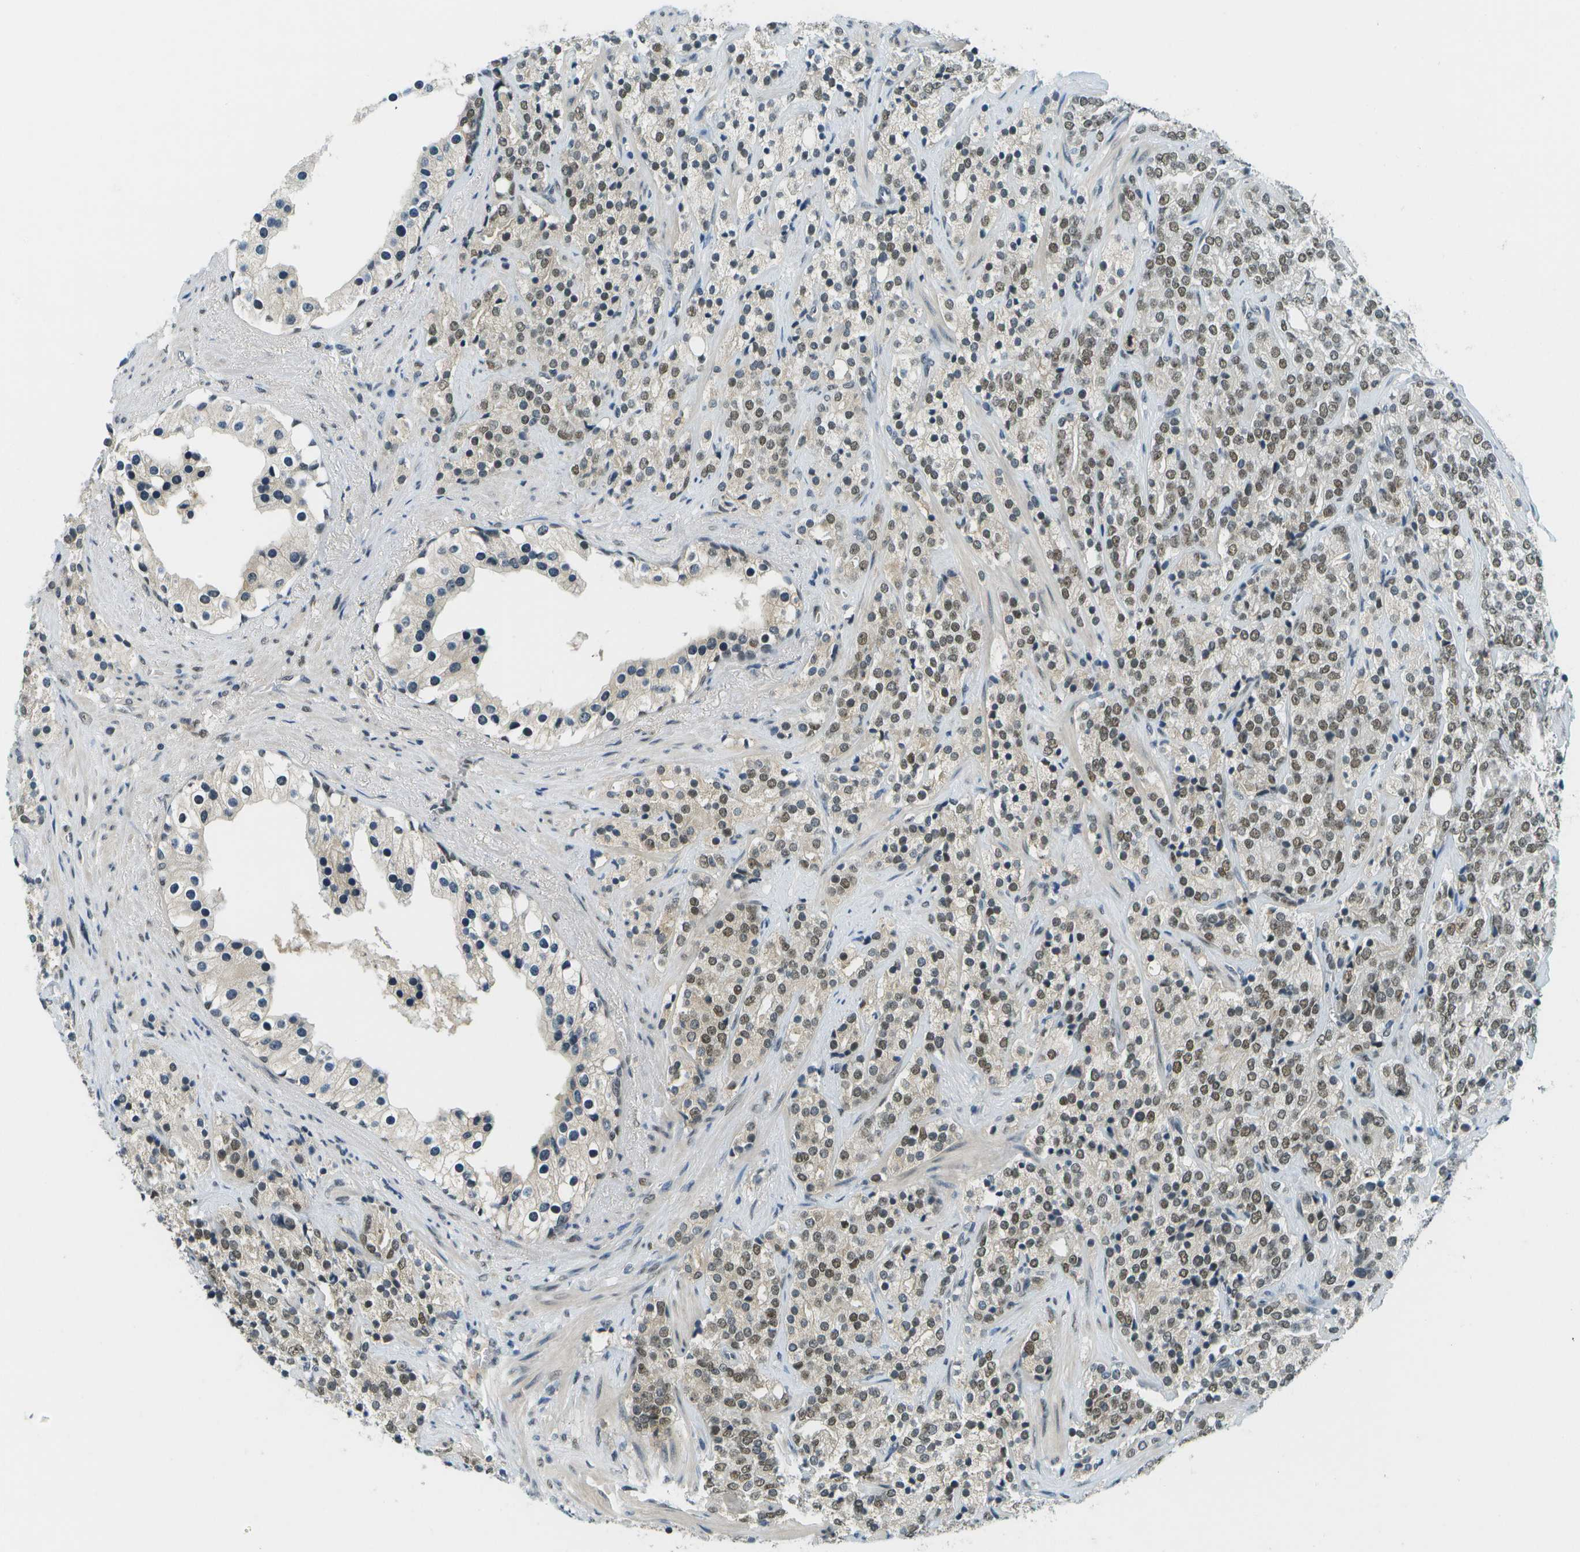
{"staining": {"intensity": "moderate", "quantity": ">75%", "location": "nuclear"}, "tissue": "prostate cancer", "cell_type": "Tumor cells", "image_type": "cancer", "snomed": [{"axis": "morphology", "description": "Adenocarcinoma, High grade"}, {"axis": "topography", "description": "Prostate"}], "caption": "The histopathology image shows immunohistochemical staining of prostate cancer (high-grade adenocarcinoma). There is moderate nuclear staining is seen in approximately >75% of tumor cells.", "gene": "CBX5", "patient": {"sex": "male", "age": 71}}